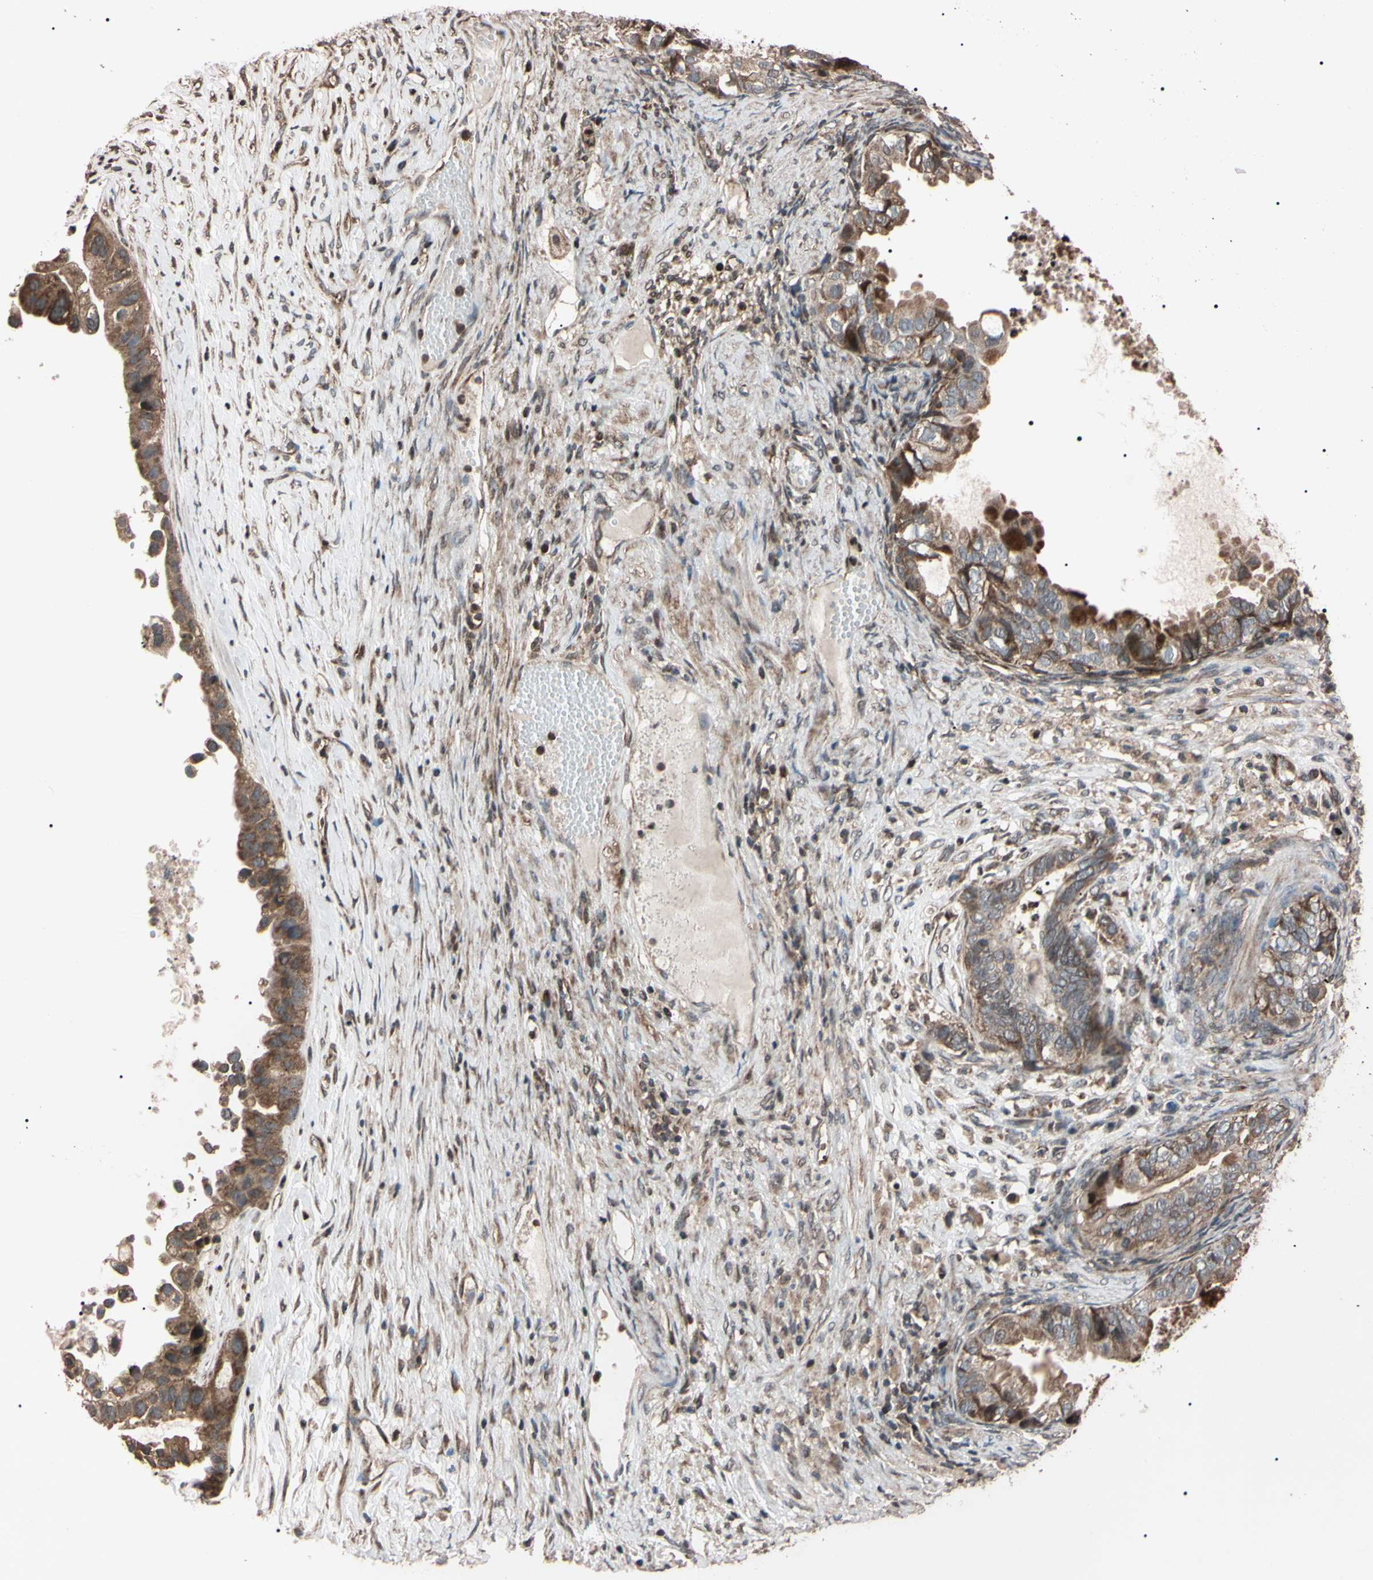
{"staining": {"intensity": "moderate", "quantity": "25%-75%", "location": "cytoplasmic/membranous"}, "tissue": "ovarian cancer", "cell_type": "Tumor cells", "image_type": "cancer", "snomed": [{"axis": "morphology", "description": "Cystadenocarcinoma, mucinous, NOS"}, {"axis": "topography", "description": "Ovary"}], "caption": "High-power microscopy captured an immunohistochemistry histopathology image of ovarian cancer (mucinous cystadenocarcinoma), revealing moderate cytoplasmic/membranous staining in approximately 25%-75% of tumor cells.", "gene": "TNFRSF1A", "patient": {"sex": "female", "age": 80}}